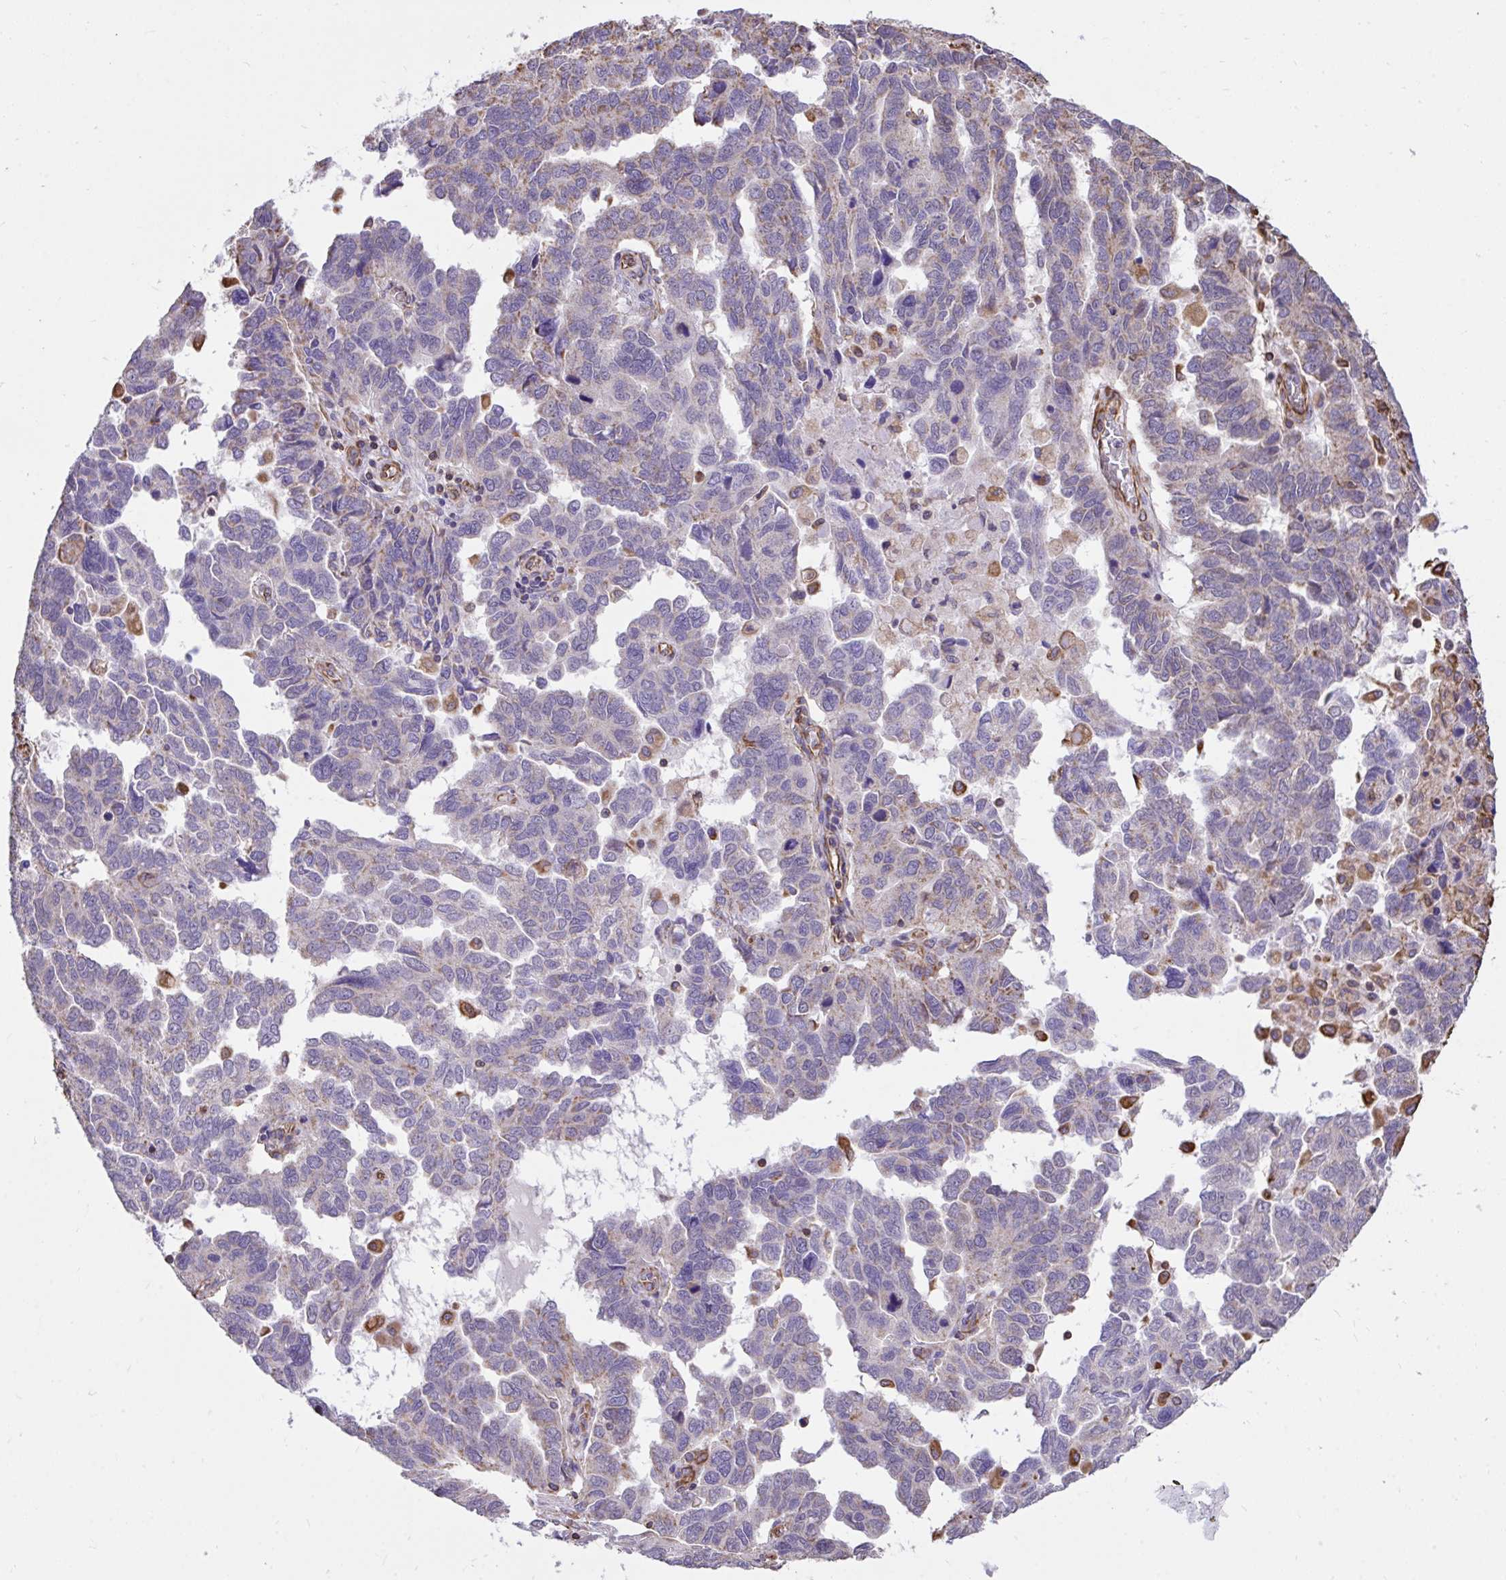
{"staining": {"intensity": "weak", "quantity": "<25%", "location": "cytoplasmic/membranous"}, "tissue": "ovarian cancer", "cell_type": "Tumor cells", "image_type": "cancer", "snomed": [{"axis": "morphology", "description": "Cystadenocarcinoma, serous, NOS"}, {"axis": "topography", "description": "Ovary"}], "caption": "There is no significant expression in tumor cells of ovarian cancer (serous cystadenocarcinoma).", "gene": "RNF103", "patient": {"sex": "female", "age": 64}}